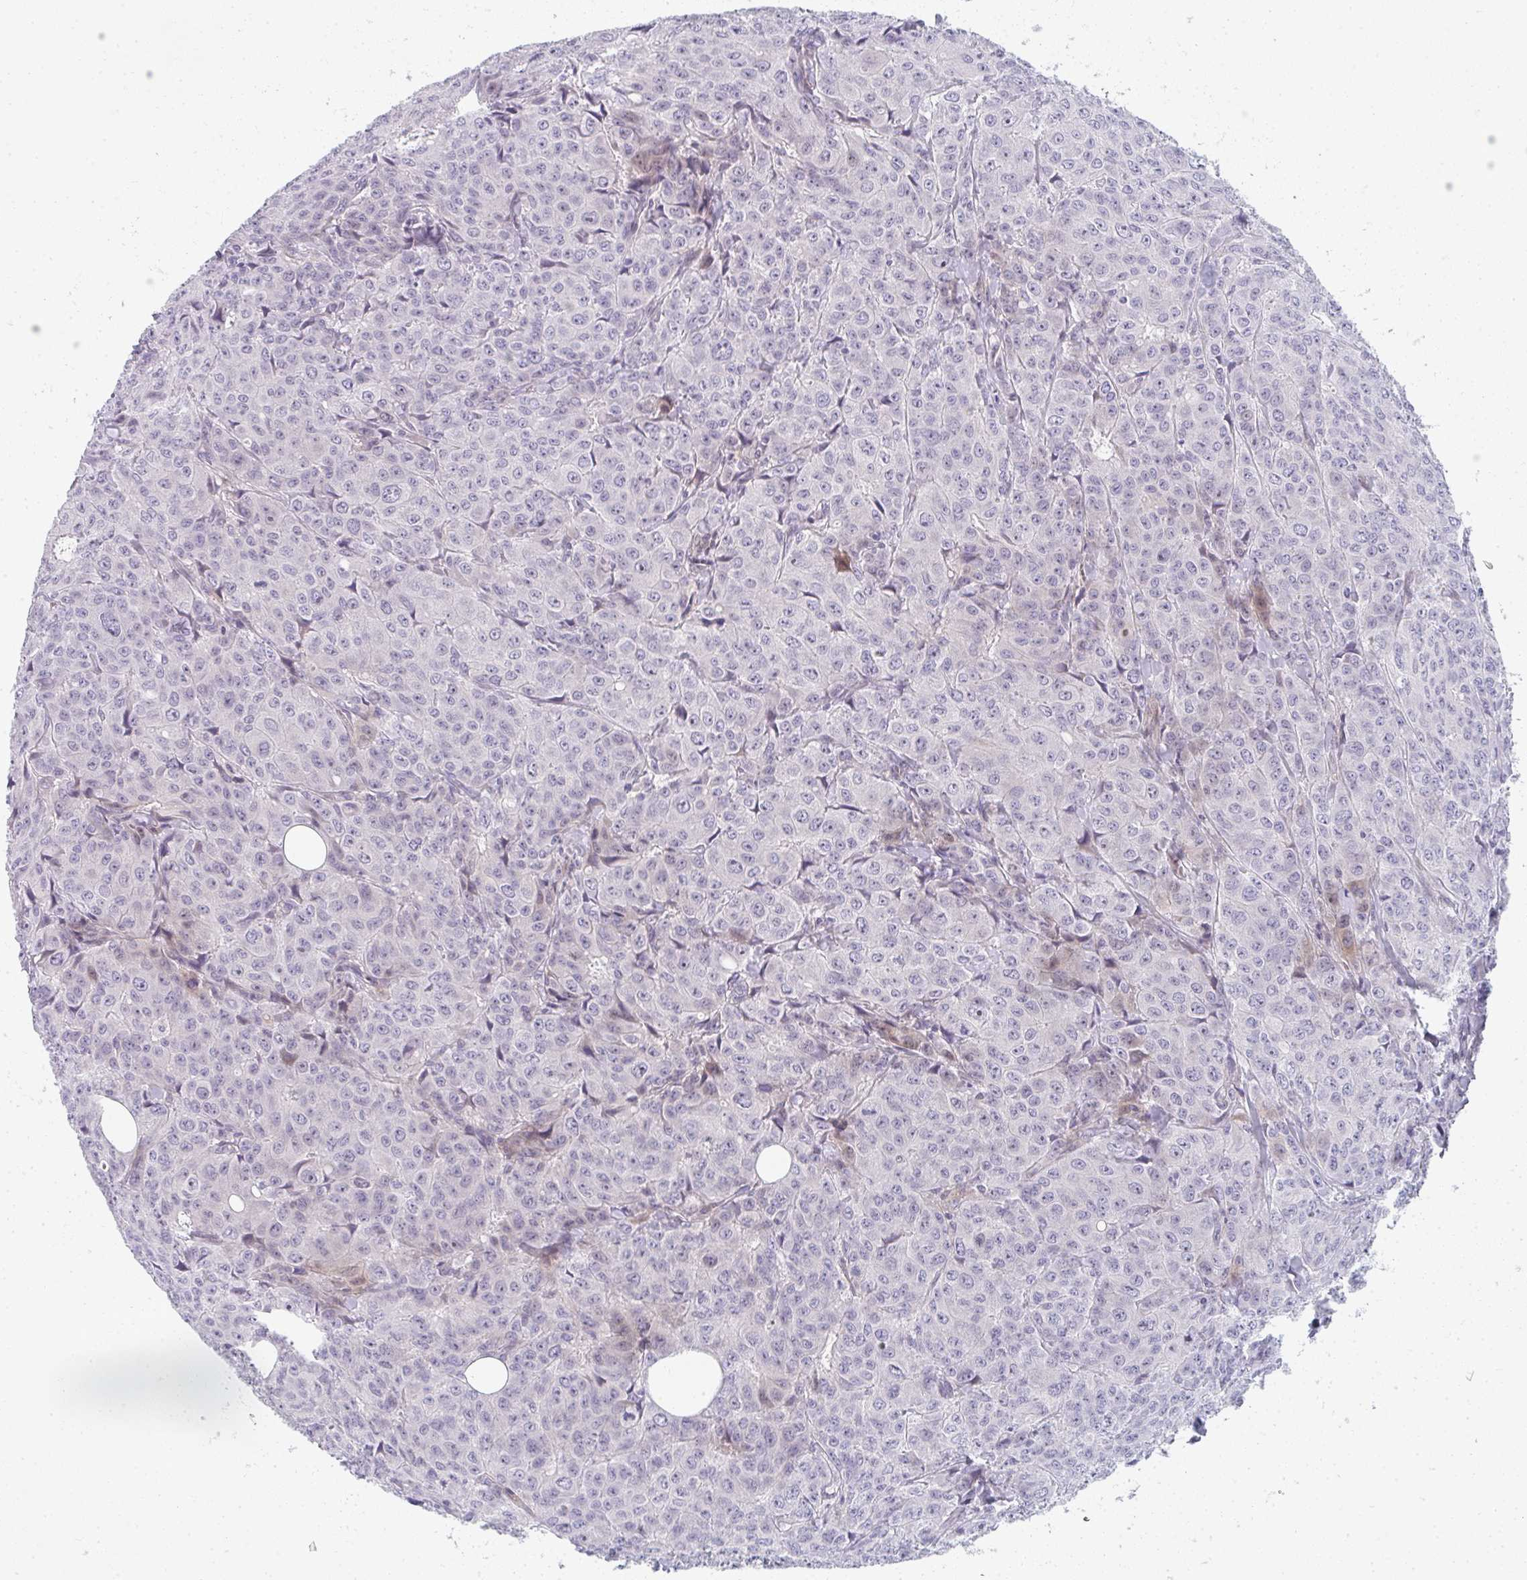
{"staining": {"intensity": "negative", "quantity": "none", "location": "none"}, "tissue": "breast cancer", "cell_type": "Tumor cells", "image_type": "cancer", "snomed": [{"axis": "morphology", "description": "Duct carcinoma"}, {"axis": "topography", "description": "Breast"}], "caption": "This is an immunohistochemistry (IHC) photomicrograph of invasive ductal carcinoma (breast). There is no positivity in tumor cells.", "gene": "NEU2", "patient": {"sex": "female", "age": 43}}